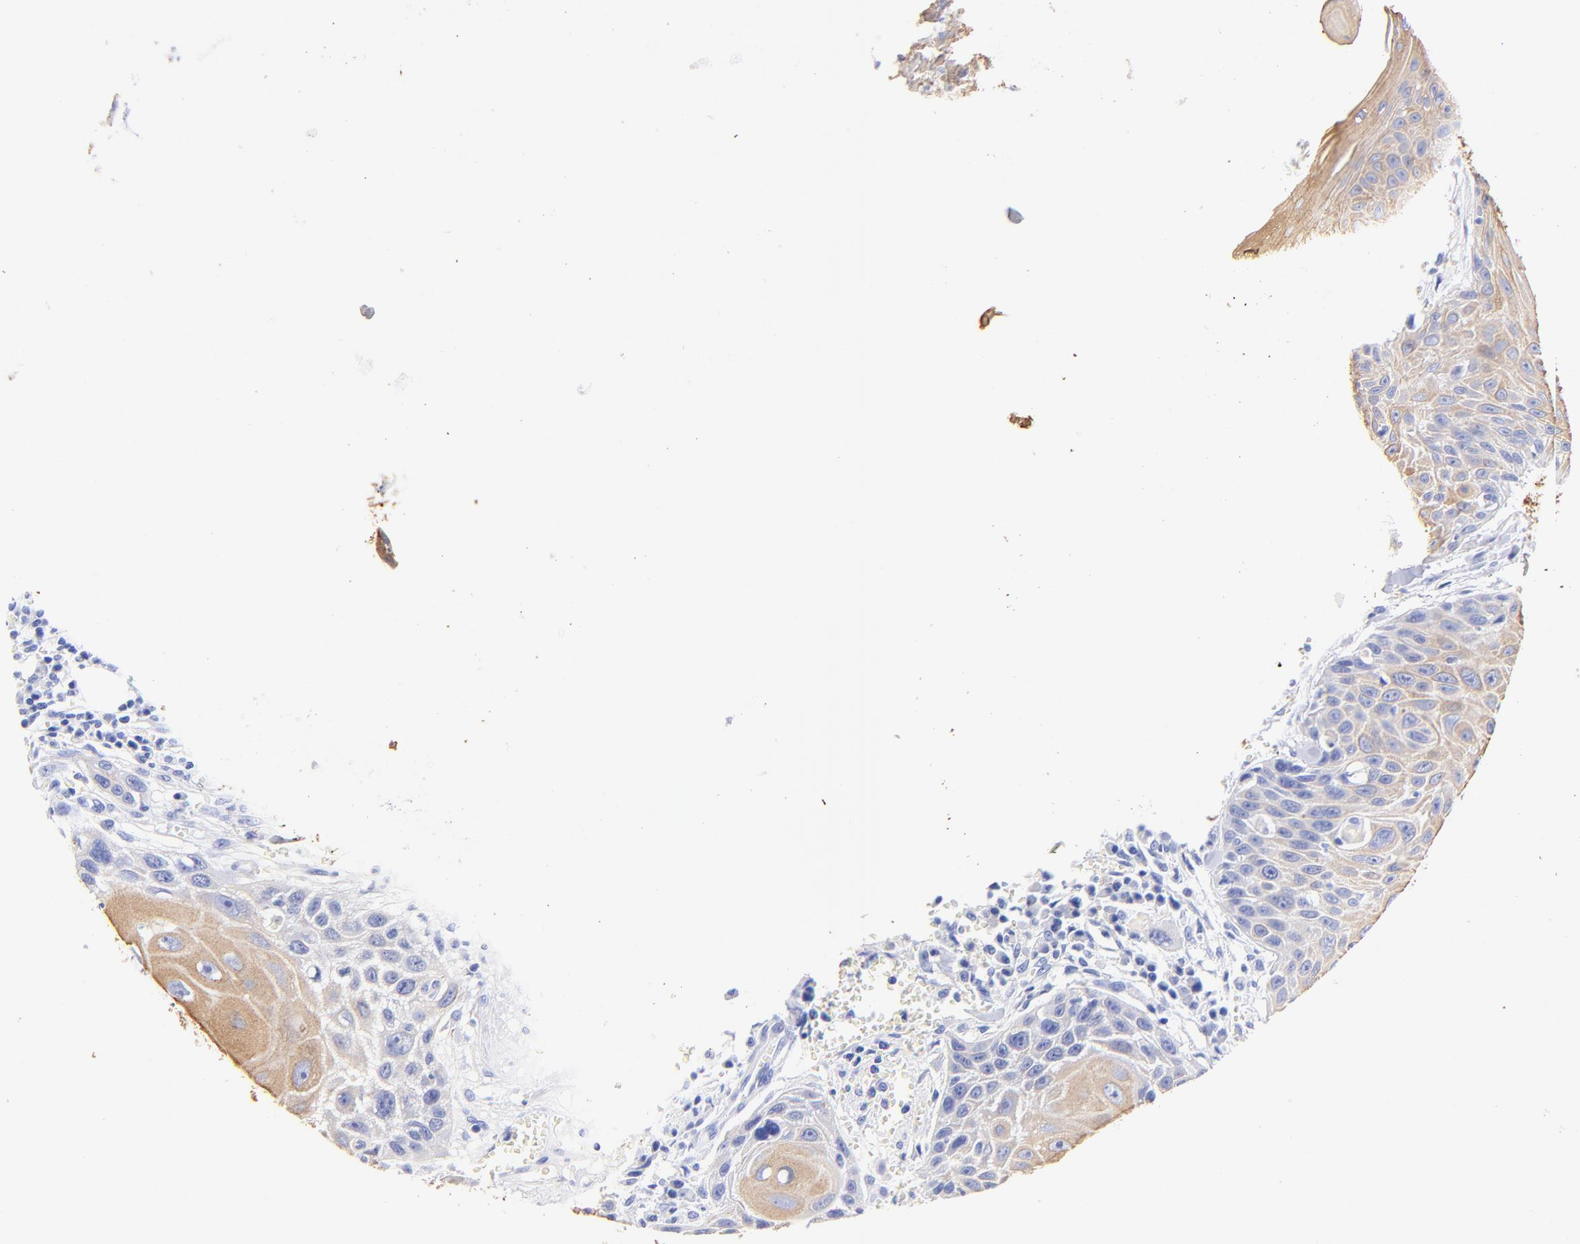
{"staining": {"intensity": "weak", "quantity": "25%-75%", "location": "cytoplasmic/membranous"}, "tissue": "head and neck cancer", "cell_type": "Tumor cells", "image_type": "cancer", "snomed": [{"axis": "morphology", "description": "Squamous cell carcinoma, NOS"}, {"axis": "morphology", "description": "Squamous cell carcinoma, metastatic, NOS"}, {"axis": "topography", "description": "Lymph node"}, {"axis": "topography", "description": "Salivary gland"}, {"axis": "topography", "description": "Head-Neck"}], "caption": "Head and neck squamous cell carcinoma stained with immunohistochemistry (IHC) exhibits weak cytoplasmic/membranous staining in approximately 25%-75% of tumor cells.", "gene": "KRT19", "patient": {"sex": "female", "age": 74}}